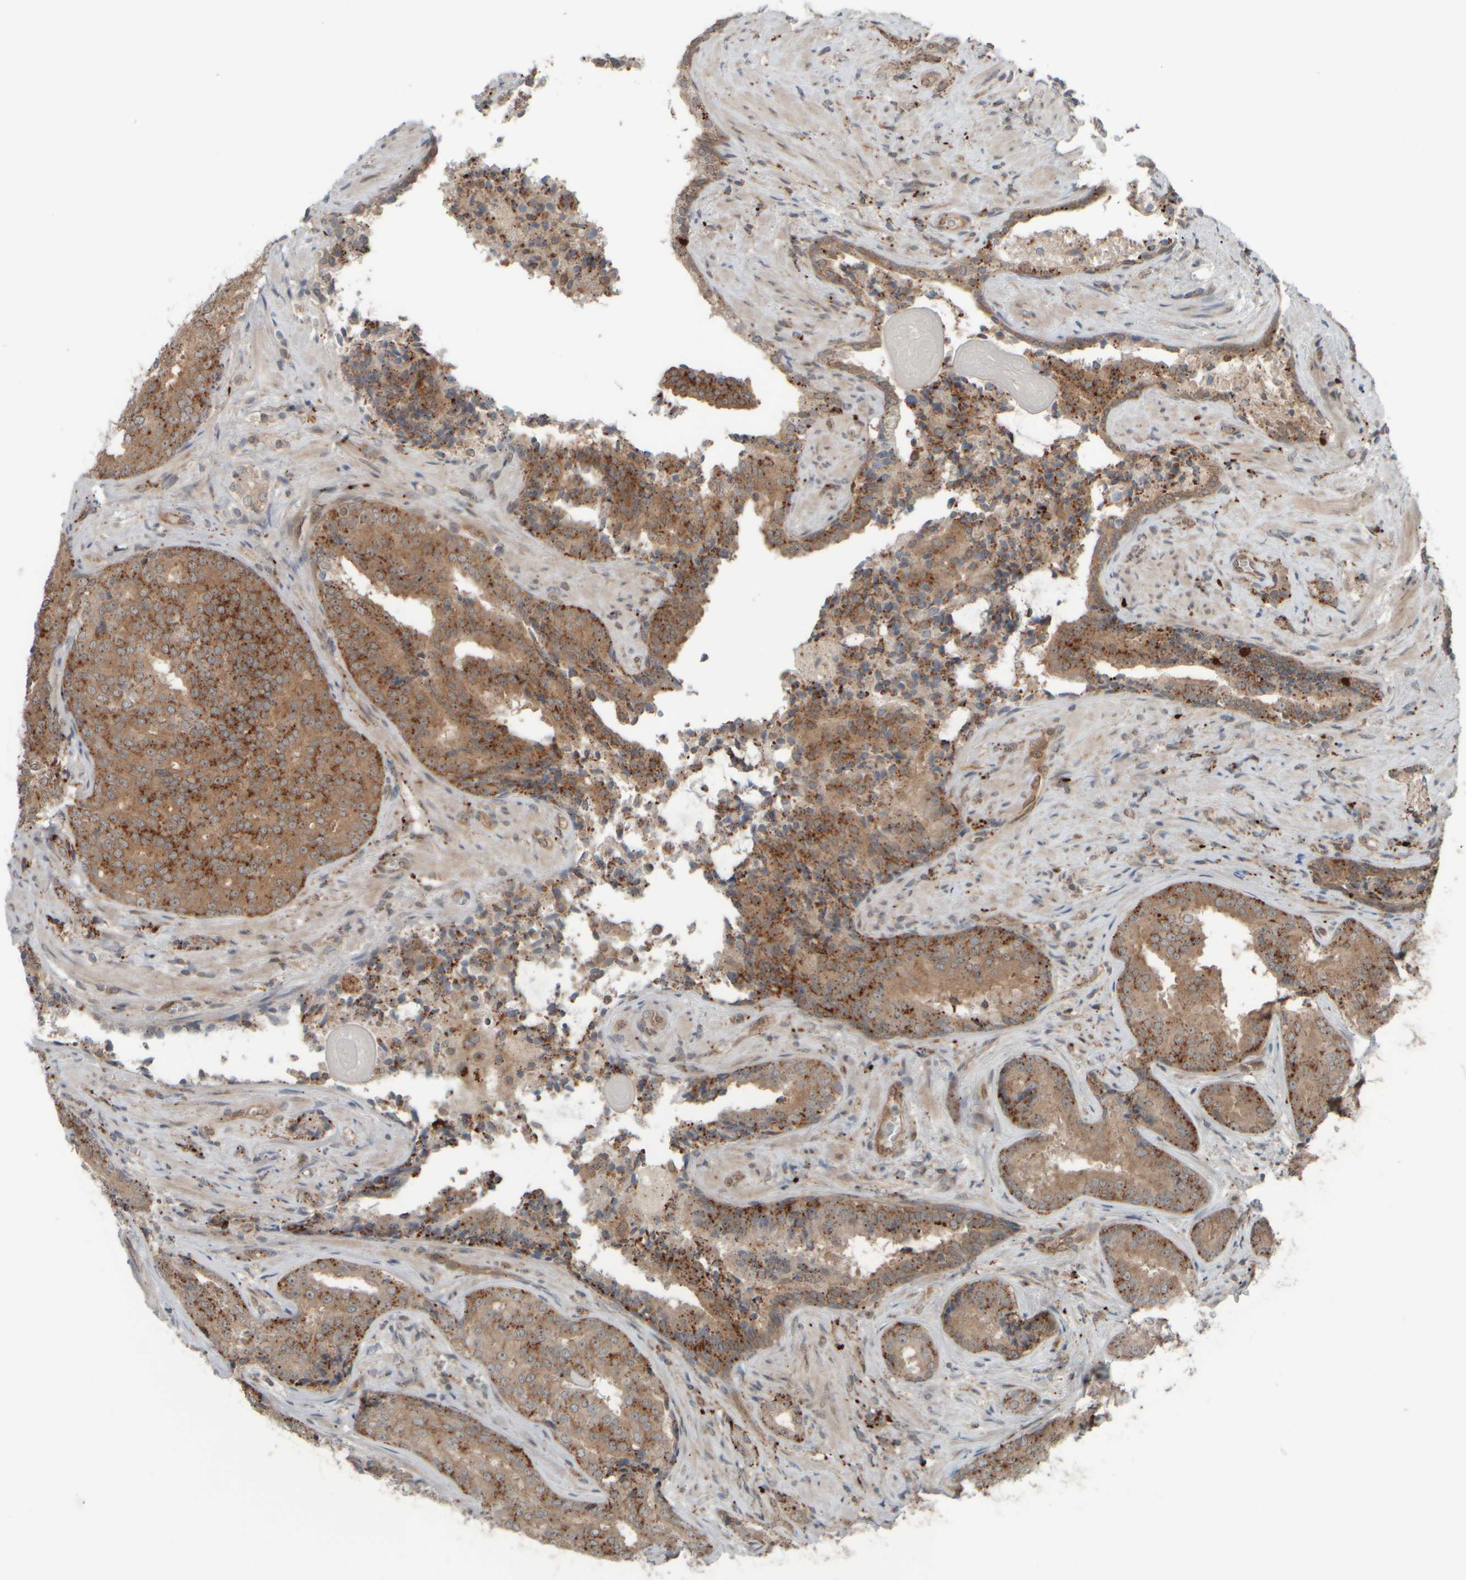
{"staining": {"intensity": "moderate", "quantity": ">75%", "location": "cytoplasmic/membranous"}, "tissue": "prostate cancer", "cell_type": "Tumor cells", "image_type": "cancer", "snomed": [{"axis": "morphology", "description": "Adenocarcinoma, High grade"}, {"axis": "topography", "description": "Prostate"}], "caption": "High-magnification brightfield microscopy of prostate cancer stained with DAB (3,3'-diaminobenzidine) (brown) and counterstained with hematoxylin (blue). tumor cells exhibit moderate cytoplasmic/membranous staining is identified in about>75% of cells.", "gene": "GIGYF1", "patient": {"sex": "male", "age": 71}}